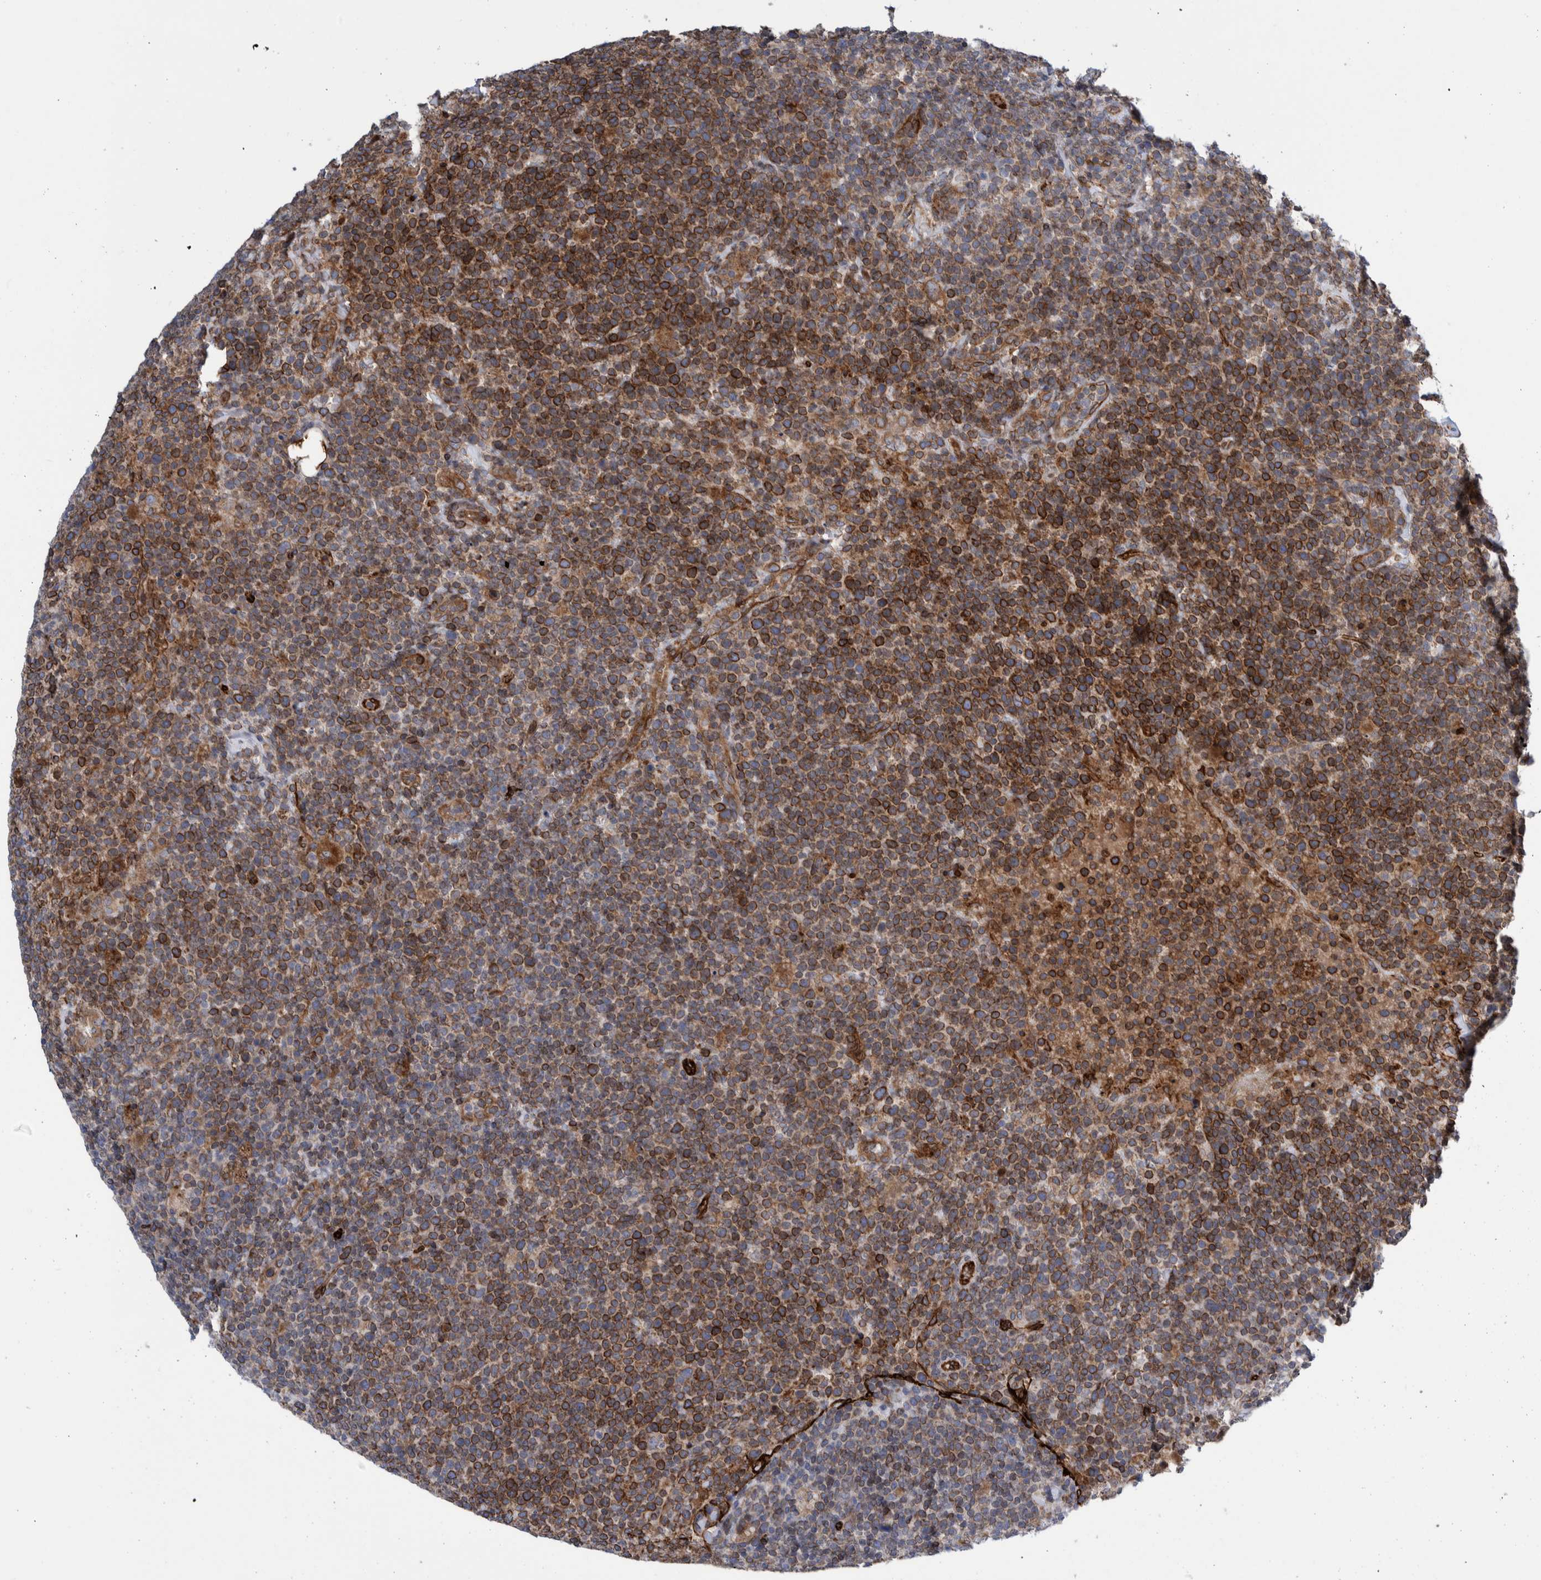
{"staining": {"intensity": "moderate", "quantity": ">75%", "location": "cytoplasmic/membranous"}, "tissue": "lymphoma", "cell_type": "Tumor cells", "image_type": "cancer", "snomed": [{"axis": "morphology", "description": "Malignant lymphoma, non-Hodgkin's type, High grade"}, {"axis": "topography", "description": "Lymph node"}], "caption": "Lymphoma was stained to show a protein in brown. There is medium levels of moderate cytoplasmic/membranous staining in approximately >75% of tumor cells.", "gene": "THEM6", "patient": {"sex": "male", "age": 61}}